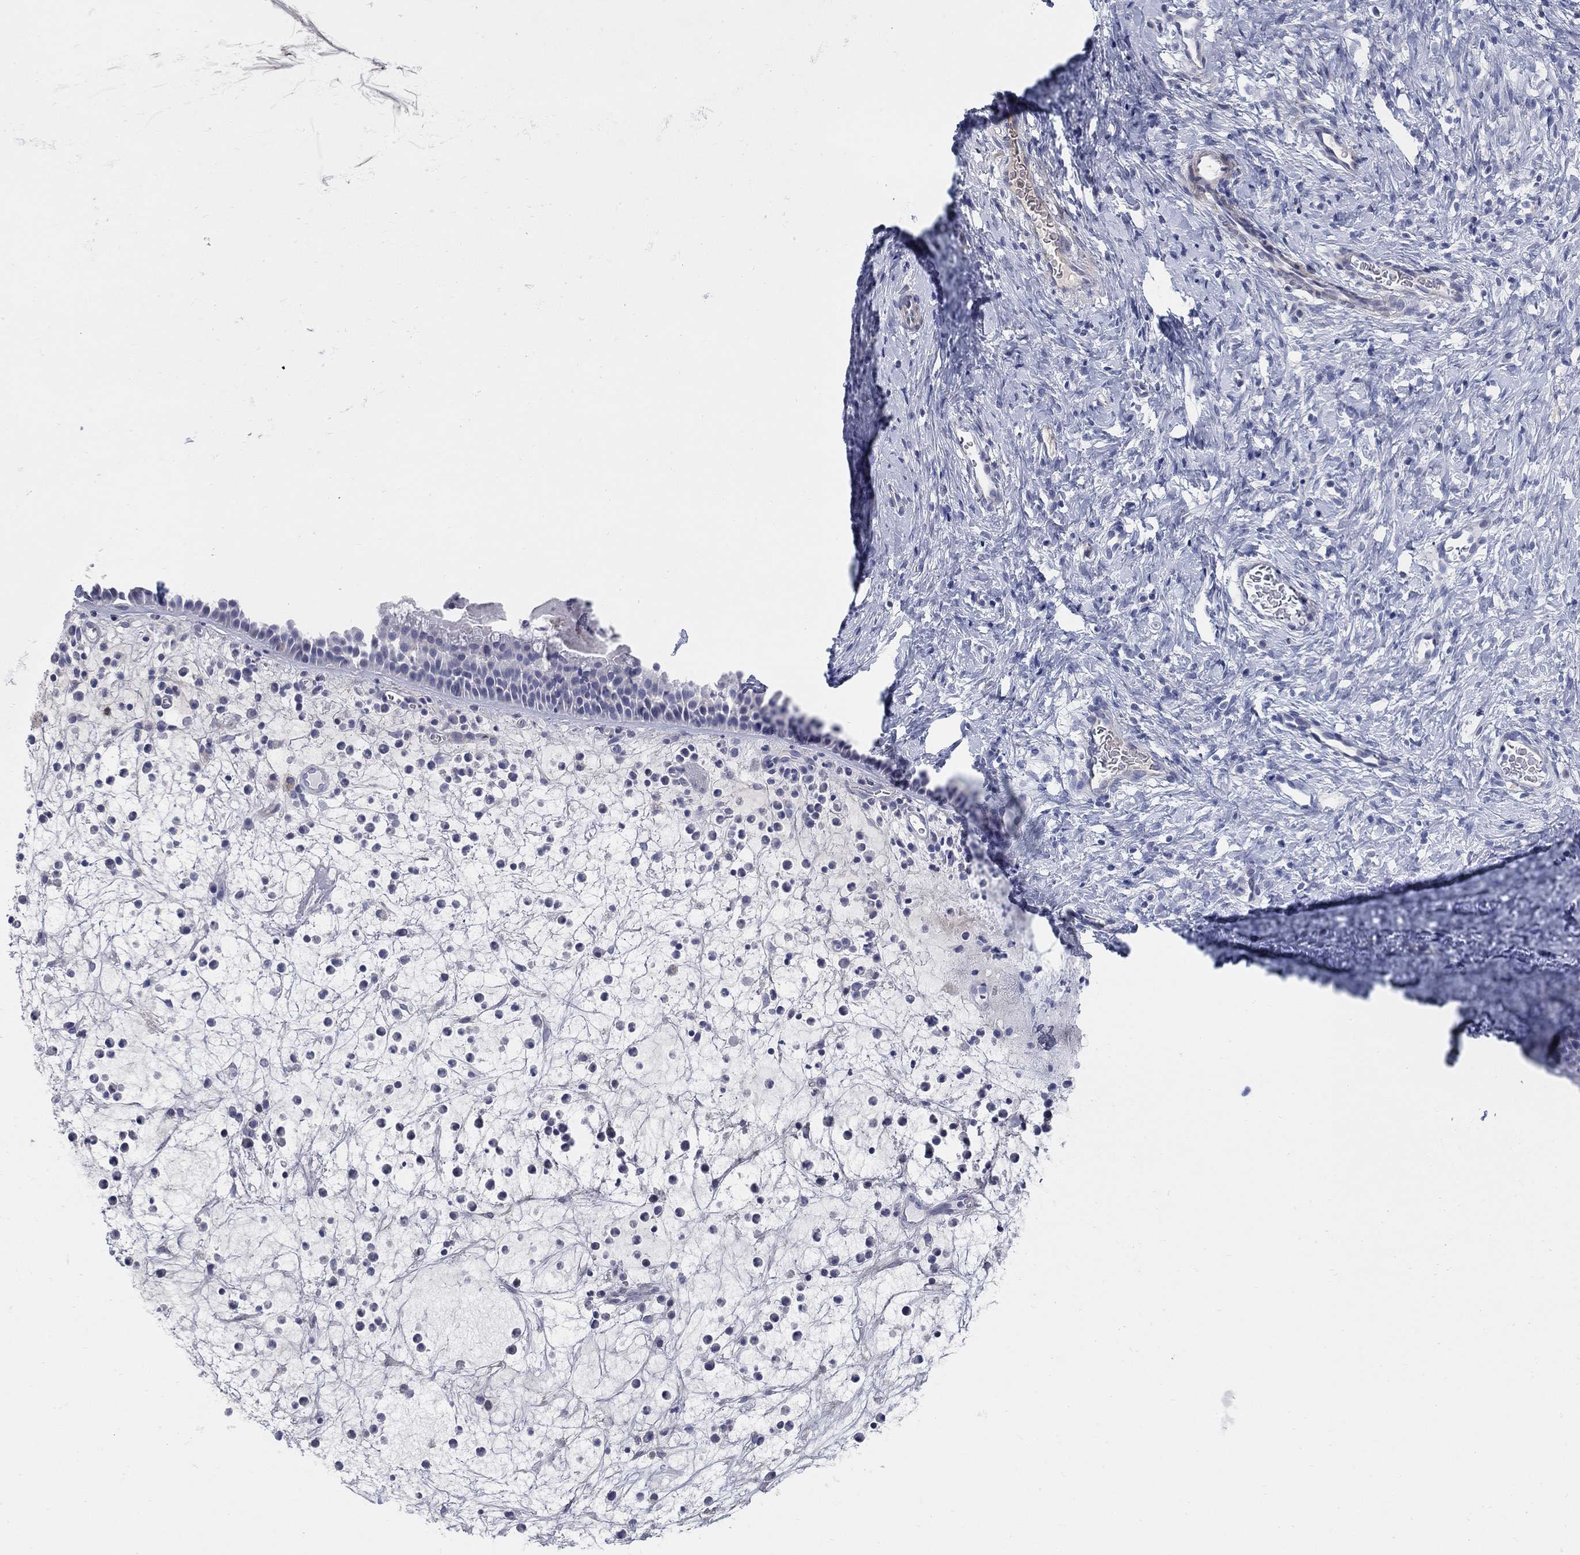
{"staining": {"intensity": "negative", "quantity": "none", "location": "none"}, "tissue": "nasopharynx", "cell_type": "Respiratory epithelial cells", "image_type": "normal", "snomed": [{"axis": "morphology", "description": "Normal tissue, NOS"}, {"axis": "topography", "description": "Nasopharynx"}], "caption": "The histopathology image demonstrates no significant expression in respiratory epithelial cells of nasopharynx.", "gene": "HEATR4", "patient": {"sex": "female", "age": 73}}